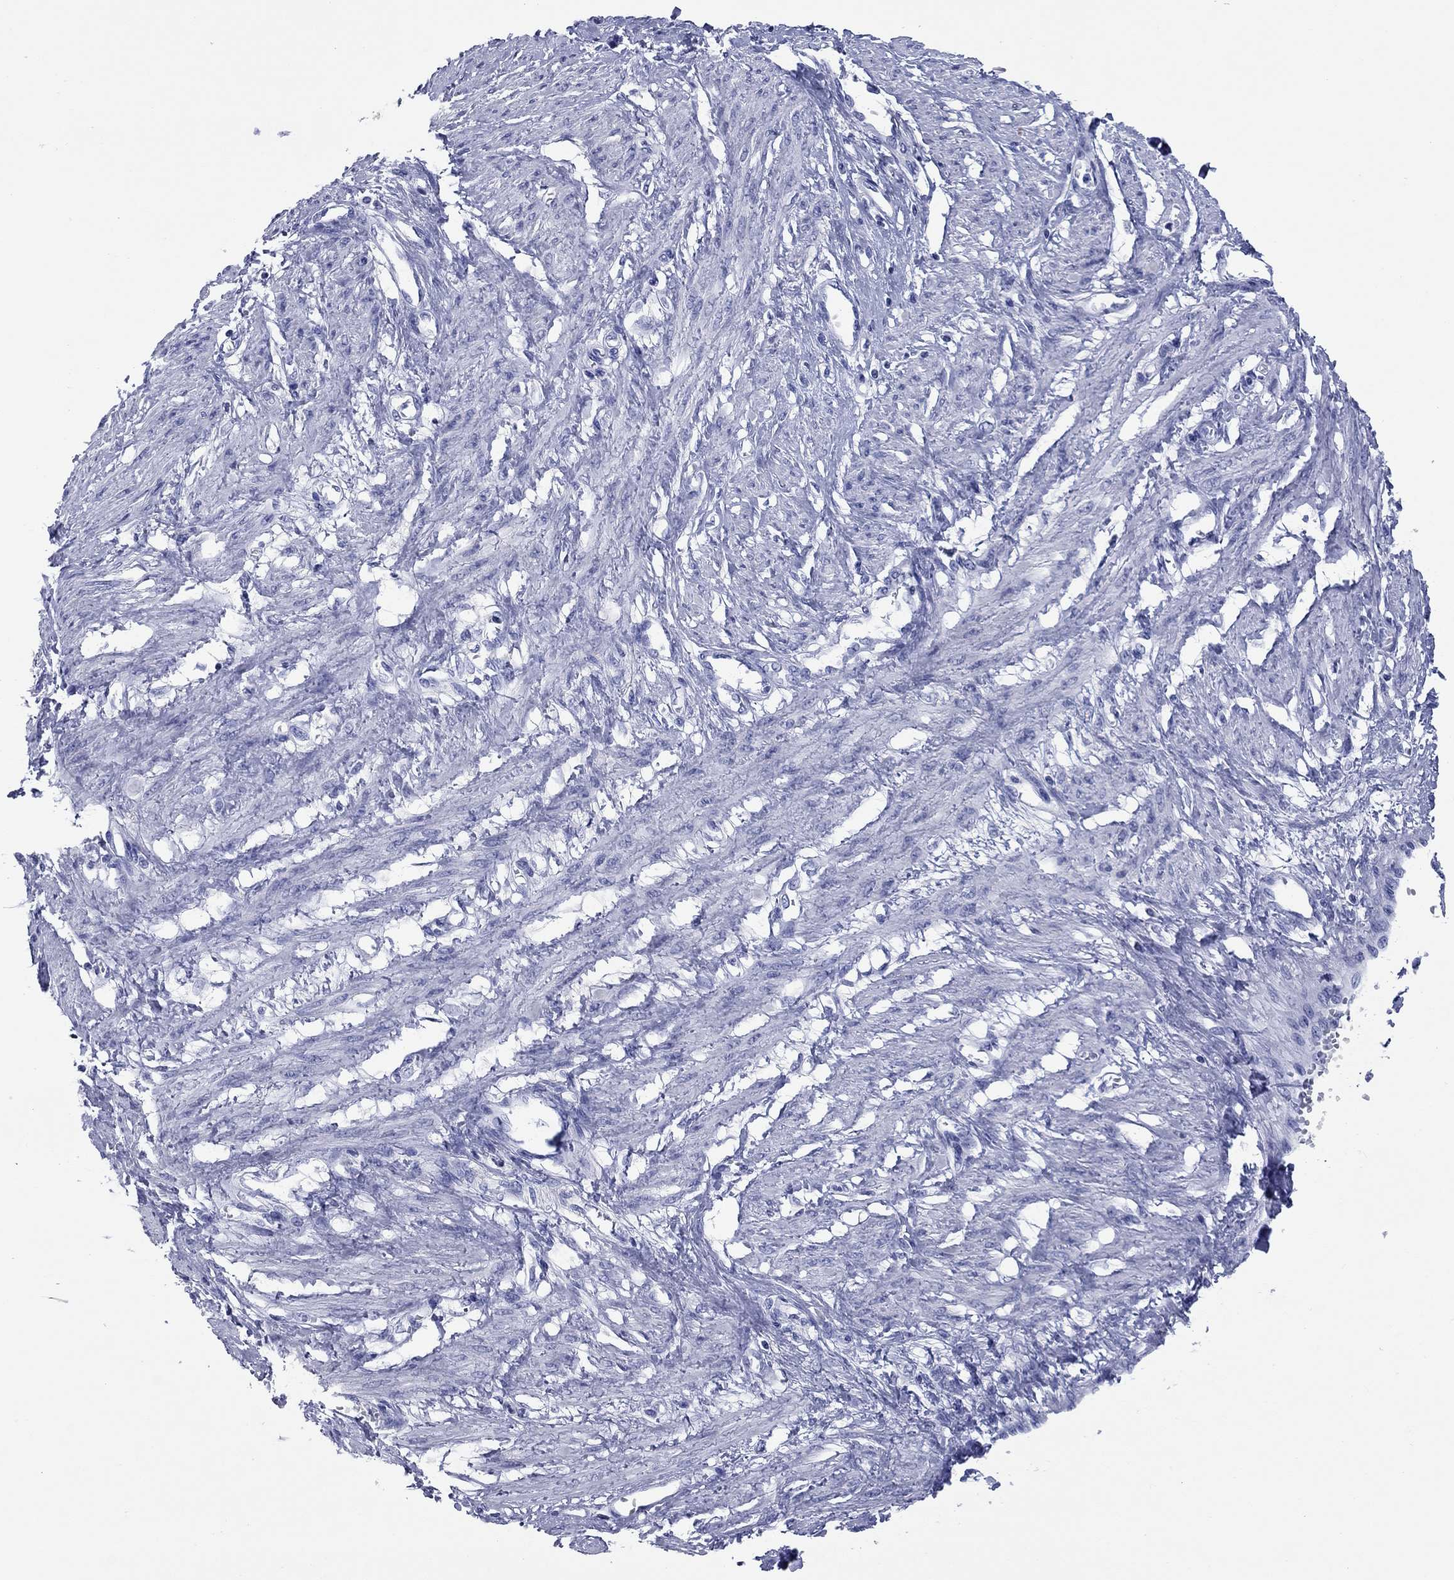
{"staining": {"intensity": "negative", "quantity": "none", "location": "none"}, "tissue": "smooth muscle", "cell_type": "Smooth muscle cells", "image_type": "normal", "snomed": [{"axis": "morphology", "description": "Normal tissue, NOS"}, {"axis": "topography", "description": "Smooth muscle"}, {"axis": "topography", "description": "Uterus"}], "caption": "IHC photomicrograph of benign human smooth muscle stained for a protein (brown), which exhibits no staining in smooth muscle cells.", "gene": "CCNA1", "patient": {"sex": "female", "age": 39}}